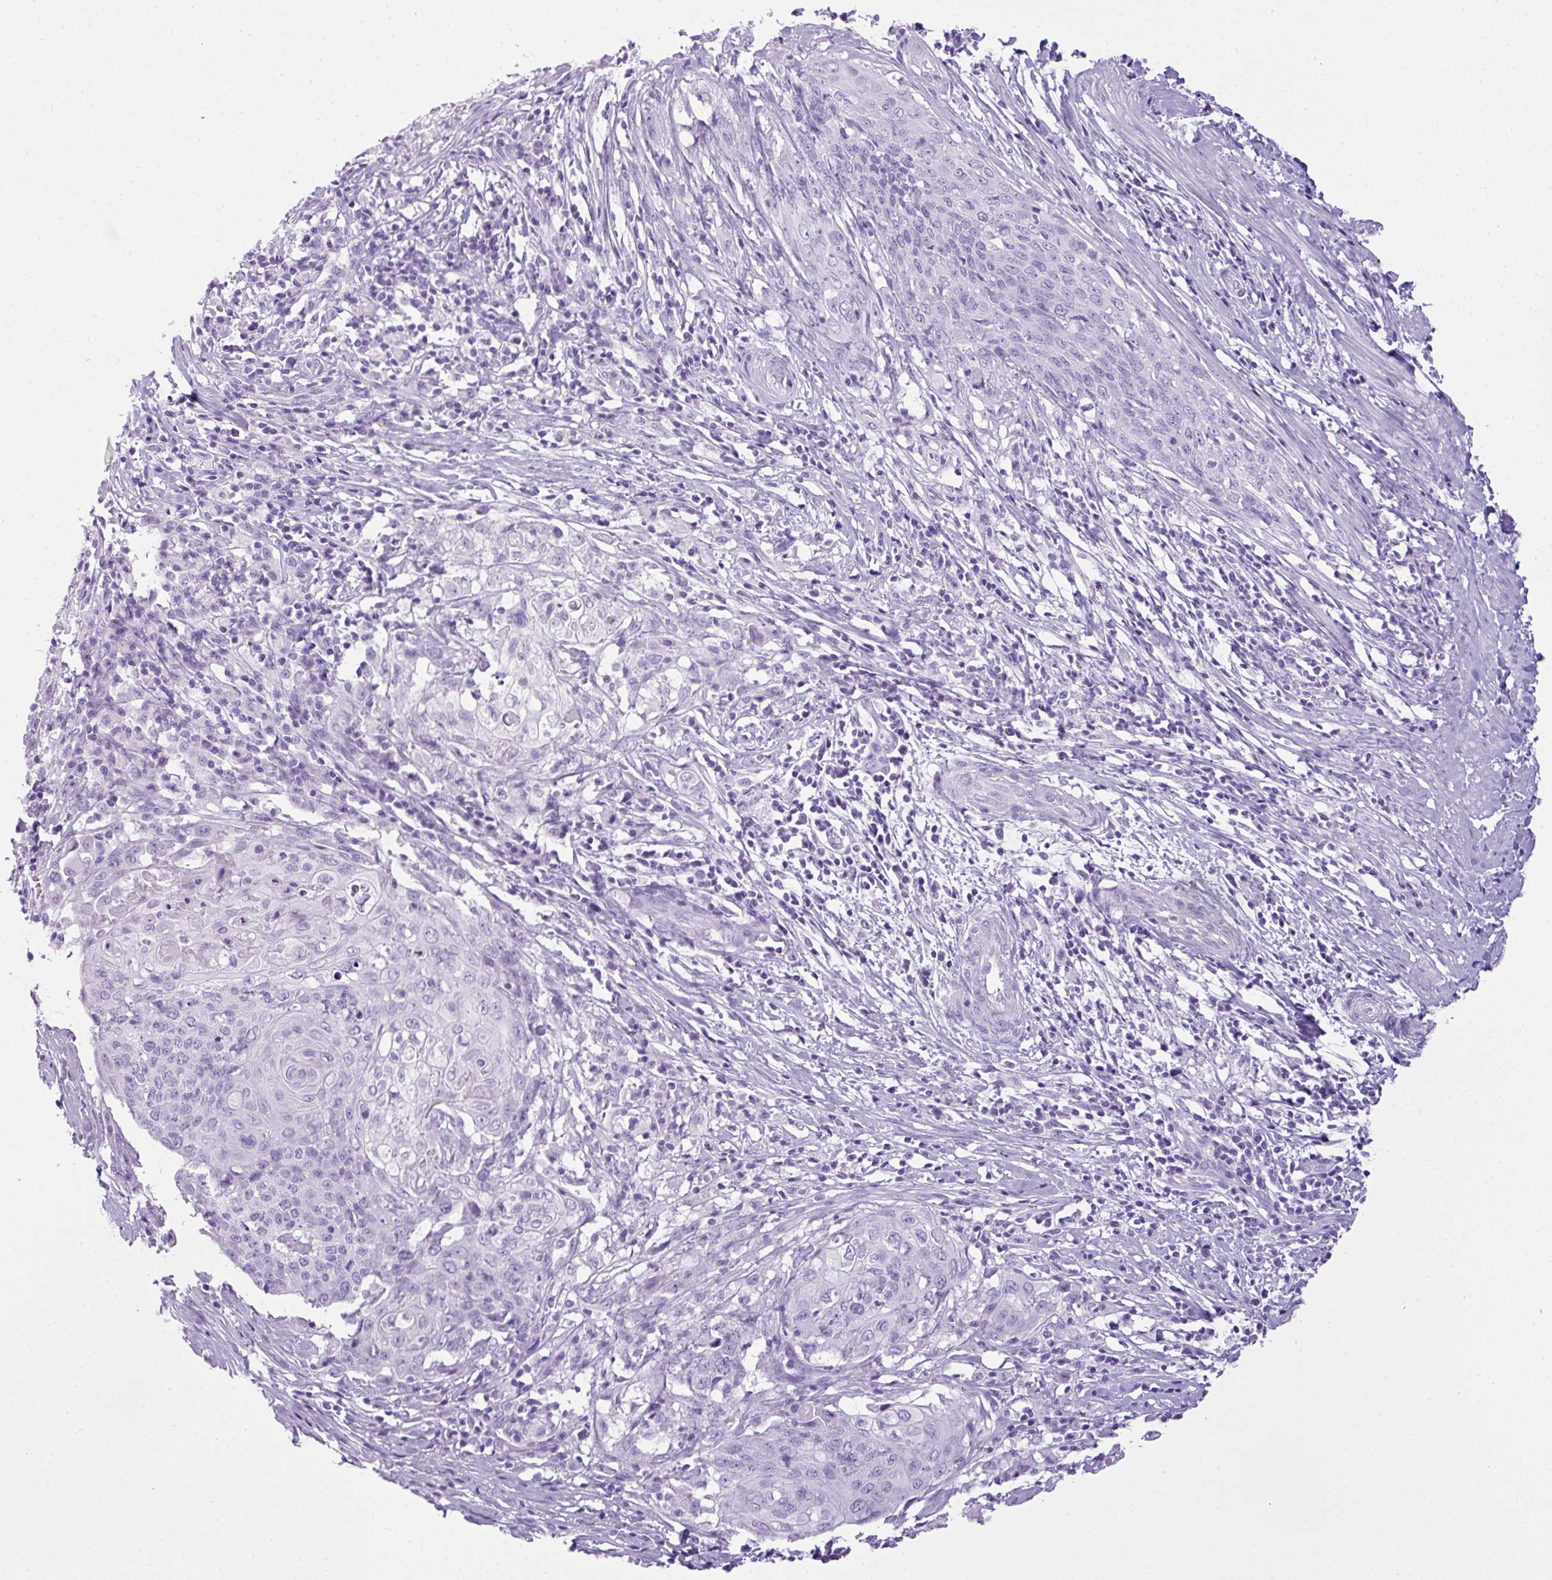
{"staining": {"intensity": "negative", "quantity": "none", "location": "none"}, "tissue": "cervical cancer", "cell_type": "Tumor cells", "image_type": "cancer", "snomed": [{"axis": "morphology", "description": "Squamous cell carcinoma, NOS"}, {"axis": "topography", "description": "Cervix"}], "caption": "This is a photomicrograph of IHC staining of cervical cancer, which shows no staining in tumor cells. Brightfield microscopy of IHC stained with DAB (3,3'-diaminobenzidine) (brown) and hematoxylin (blue), captured at high magnification.", "gene": "TNP1", "patient": {"sex": "female", "age": 39}}